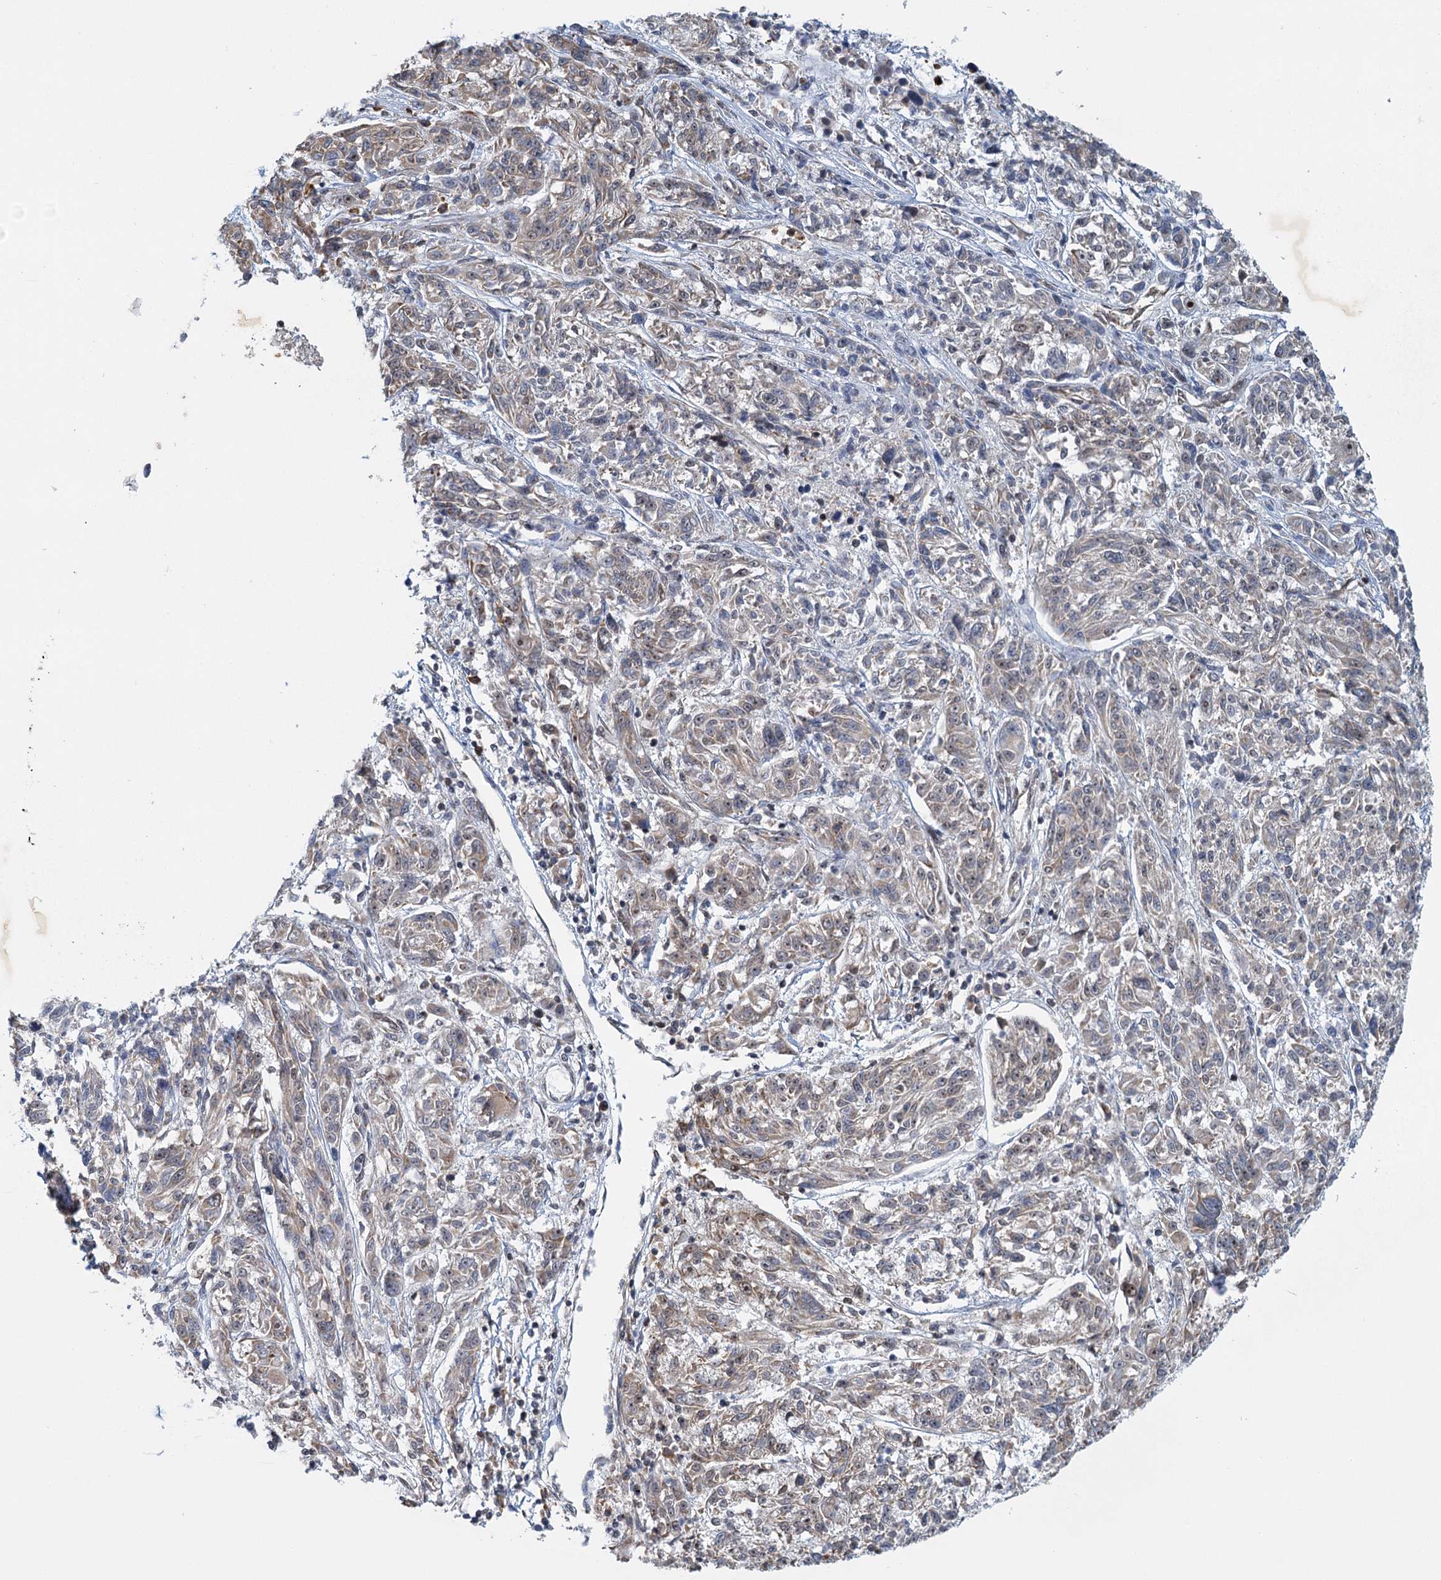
{"staining": {"intensity": "moderate", "quantity": "25%-75%", "location": "cytoplasmic/membranous"}, "tissue": "melanoma", "cell_type": "Tumor cells", "image_type": "cancer", "snomed": [{"axis": "morphology", "description": "Malignant melanoma, NOS"}, {"axis": "topography", "description": "Skin"}], "caption": "IHC of malignant melanoma exhibits medium levels of moderate cytoplasmic/membranous positivity in about 25%-75% of tumor cells. (IHC, brightfield microscopy, high magnification).", "gene": "GPATCH11", "patient": {"sex": "male", "age": 53}}